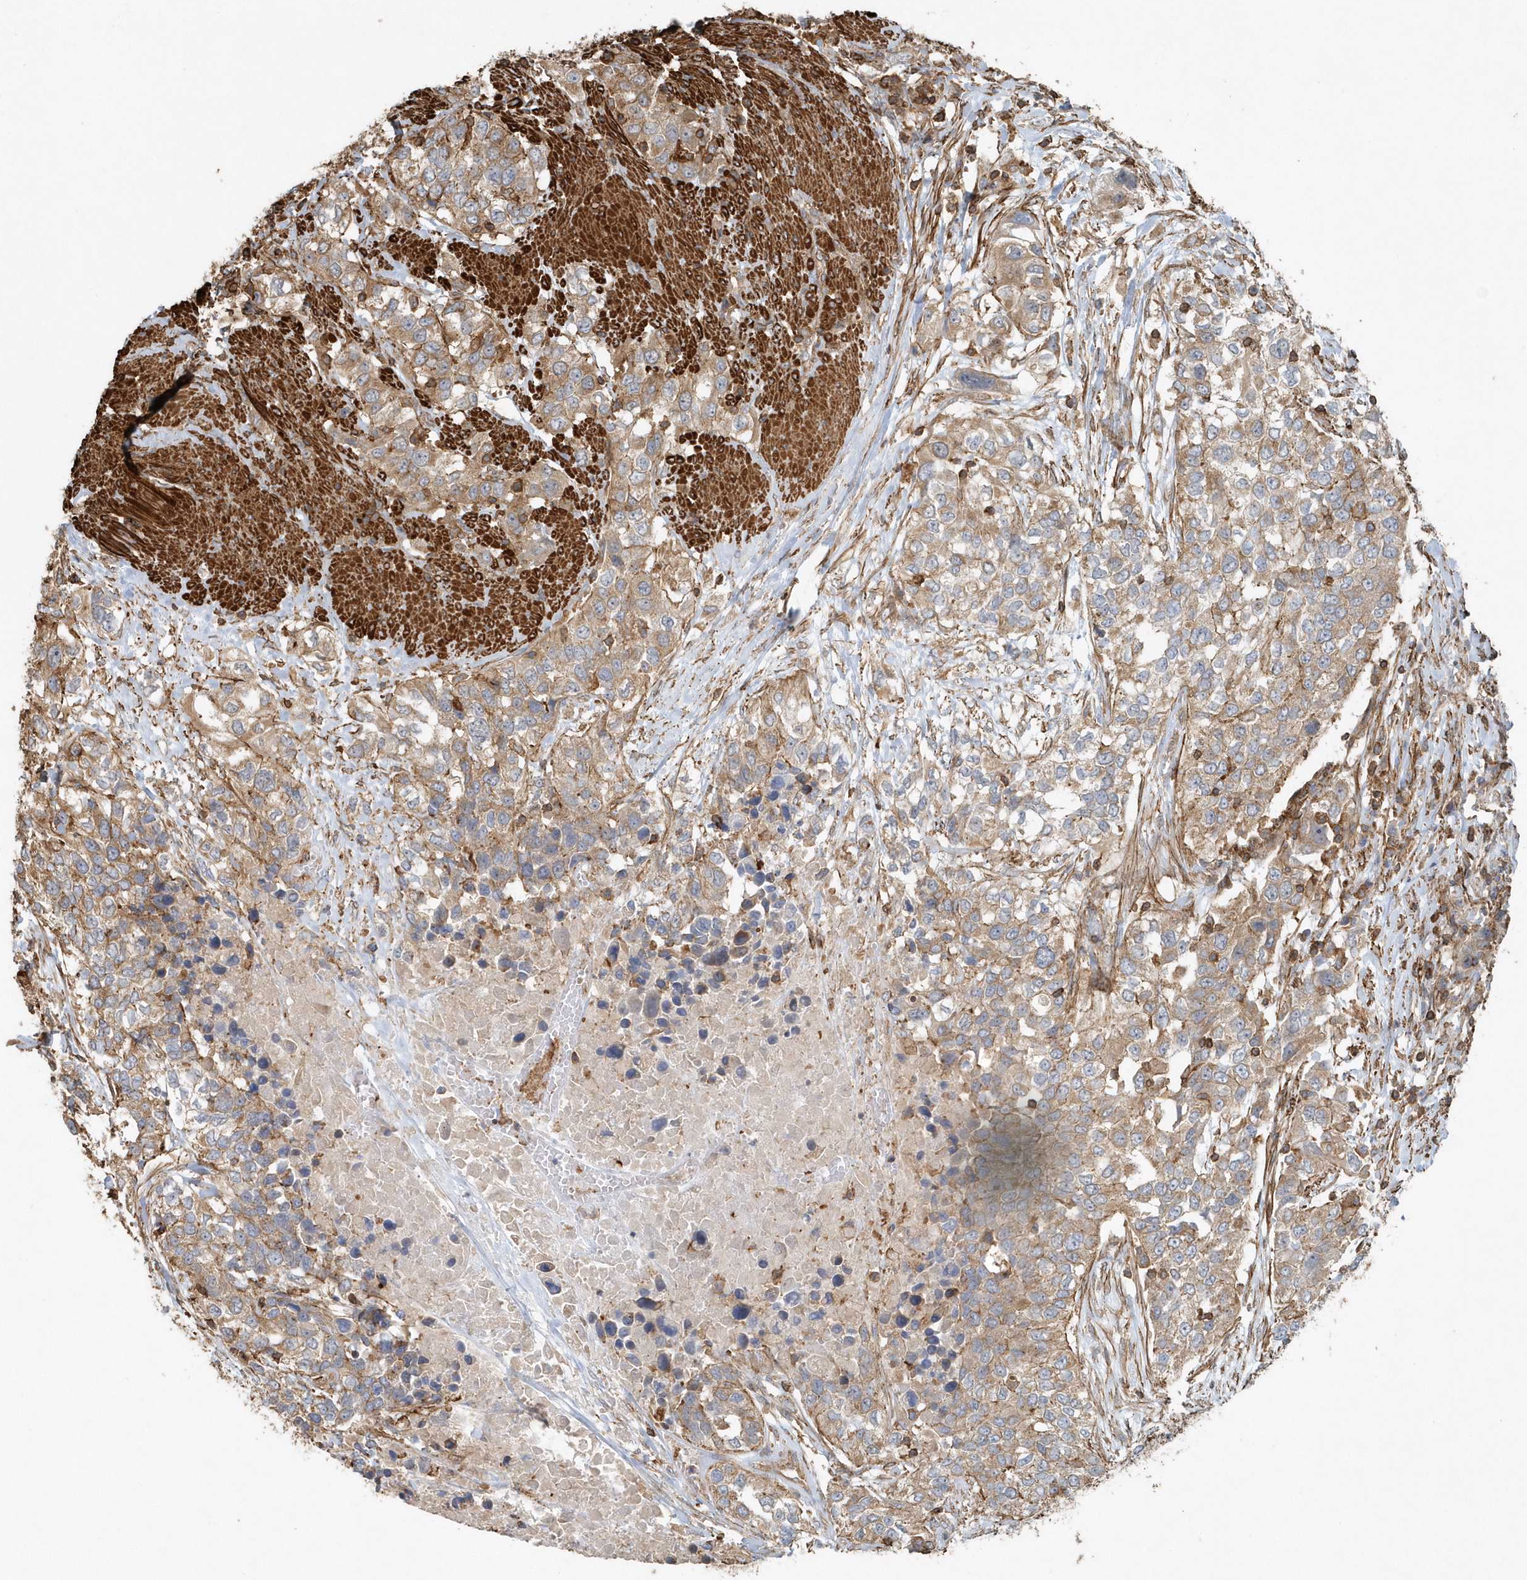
{"staining": {"intensity": "moderate", "quantity": ">75%", "location": "cytoplasmic/membranous"}, "tissue": "urothelial cancer", "cell_type": "Tumor cells", "image_type": "cancer", "snomed": [{"axis": "morphology", "description": "Urothelial carcinoma, High grade"}, {"axis": "topography", "description": "Urinary bladder"}], "caption": "Protein expression analysis of urothelial carcinoma (high-grade) reveals moderate cytoplasmic/membranous positivity in approximately >75% of tumor cells.", "gene": "MMUT", "patient": {"sex": "female", "age": 80}}